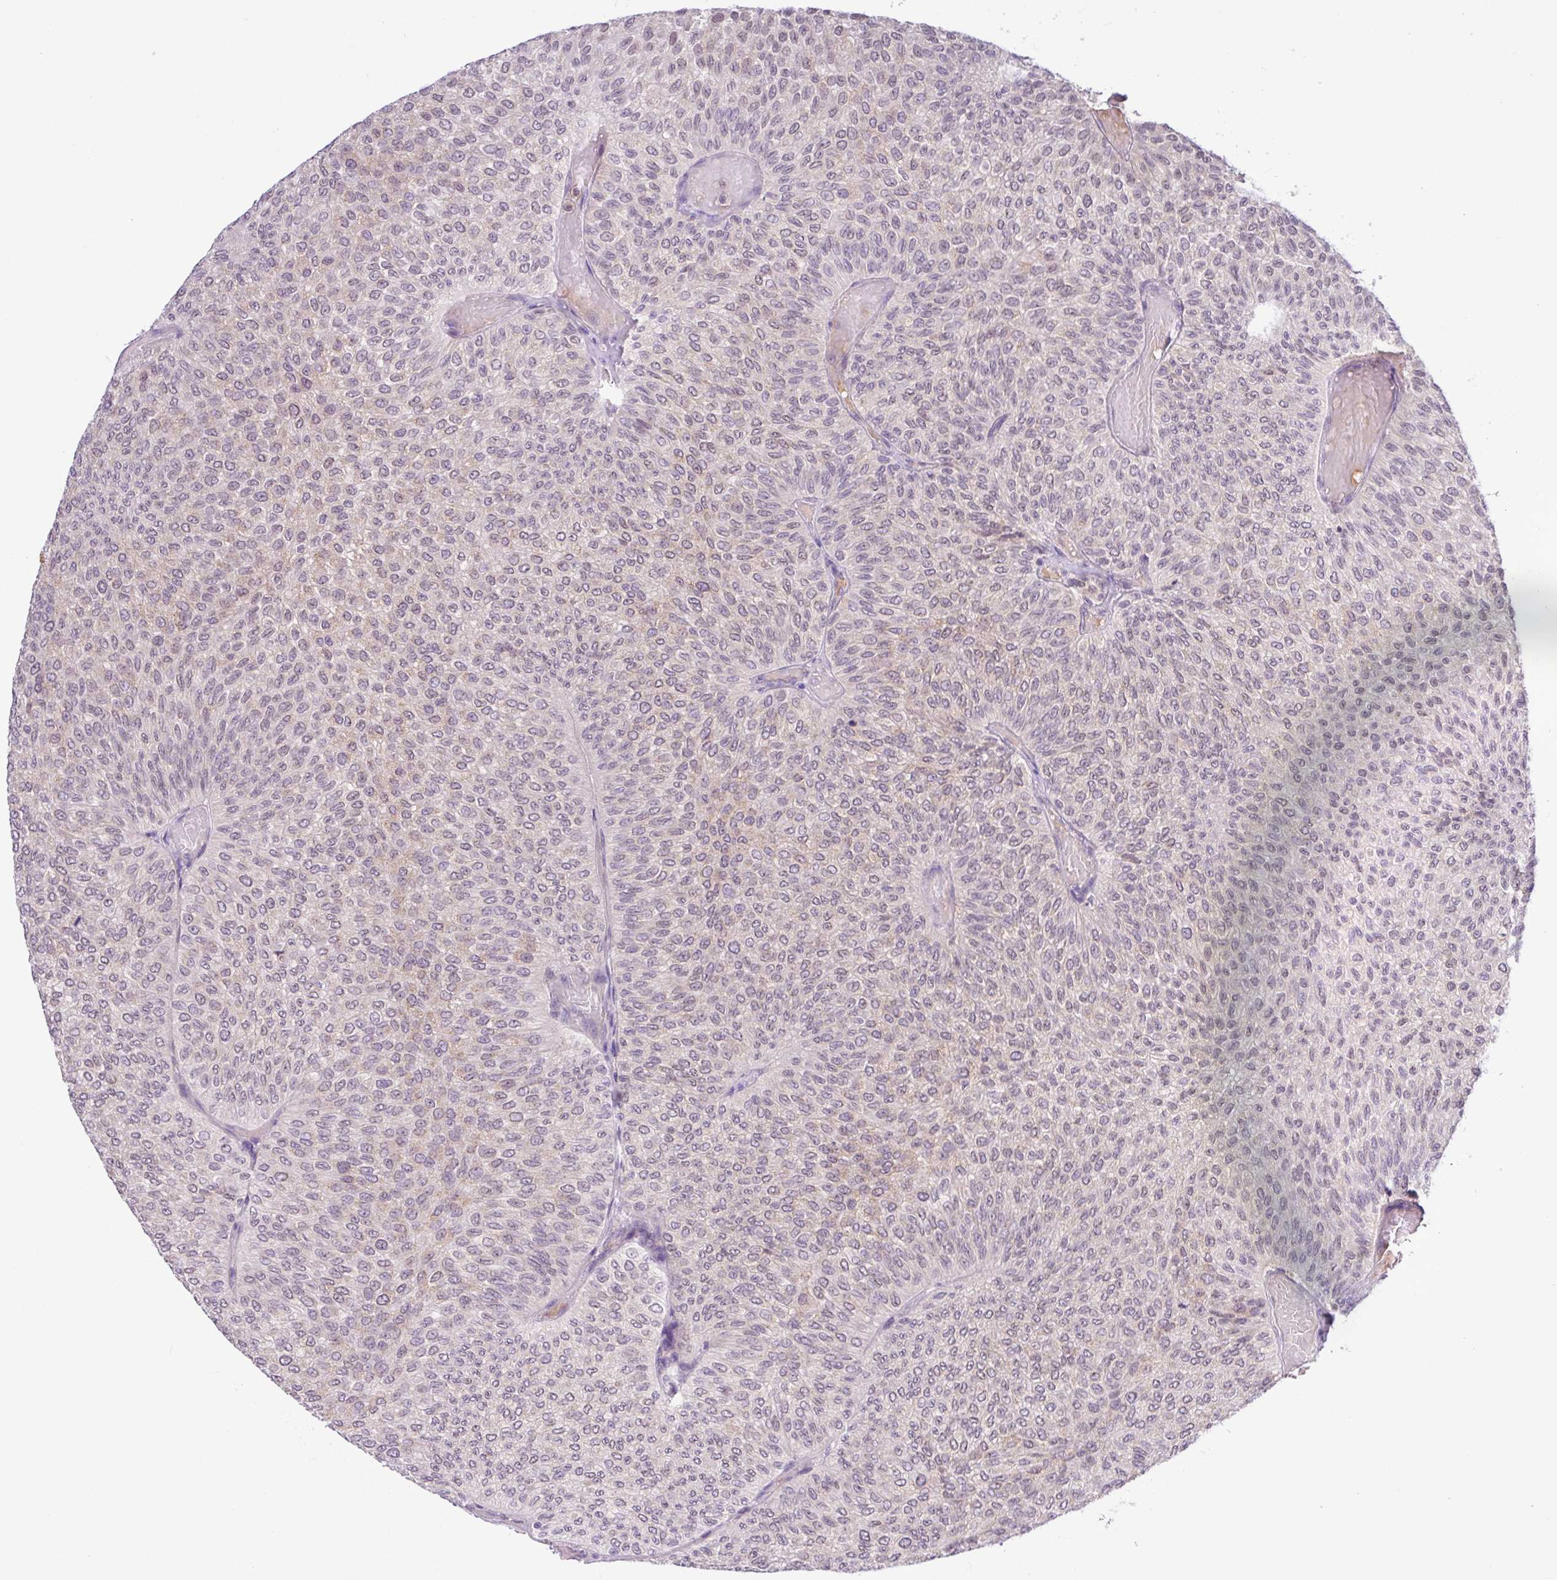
{"staining": {"intensity": "weak", "quantity": "25%-75%", "location": "cytoplasmic/membranous,nuclear"}, "tissue": "urothelial cancer", "cell_type": "Tumor cells", "image_type": "cancer", "snomed": [{"axis": "morphology", "description": "Urothelial carcinoma, Low grade"}, {"axis": "topography", "description": "Urinary bladder"}], "caption": "Urothelial carcinoma (low-grade) stained for a protein (brown) demonstrates weak cytoplasmic/membranous and nuclear positive expression in approximately 25%-75% of tumor cells.", "gene": "TONSL", "patient": {"sex": "male", "age": 78}}